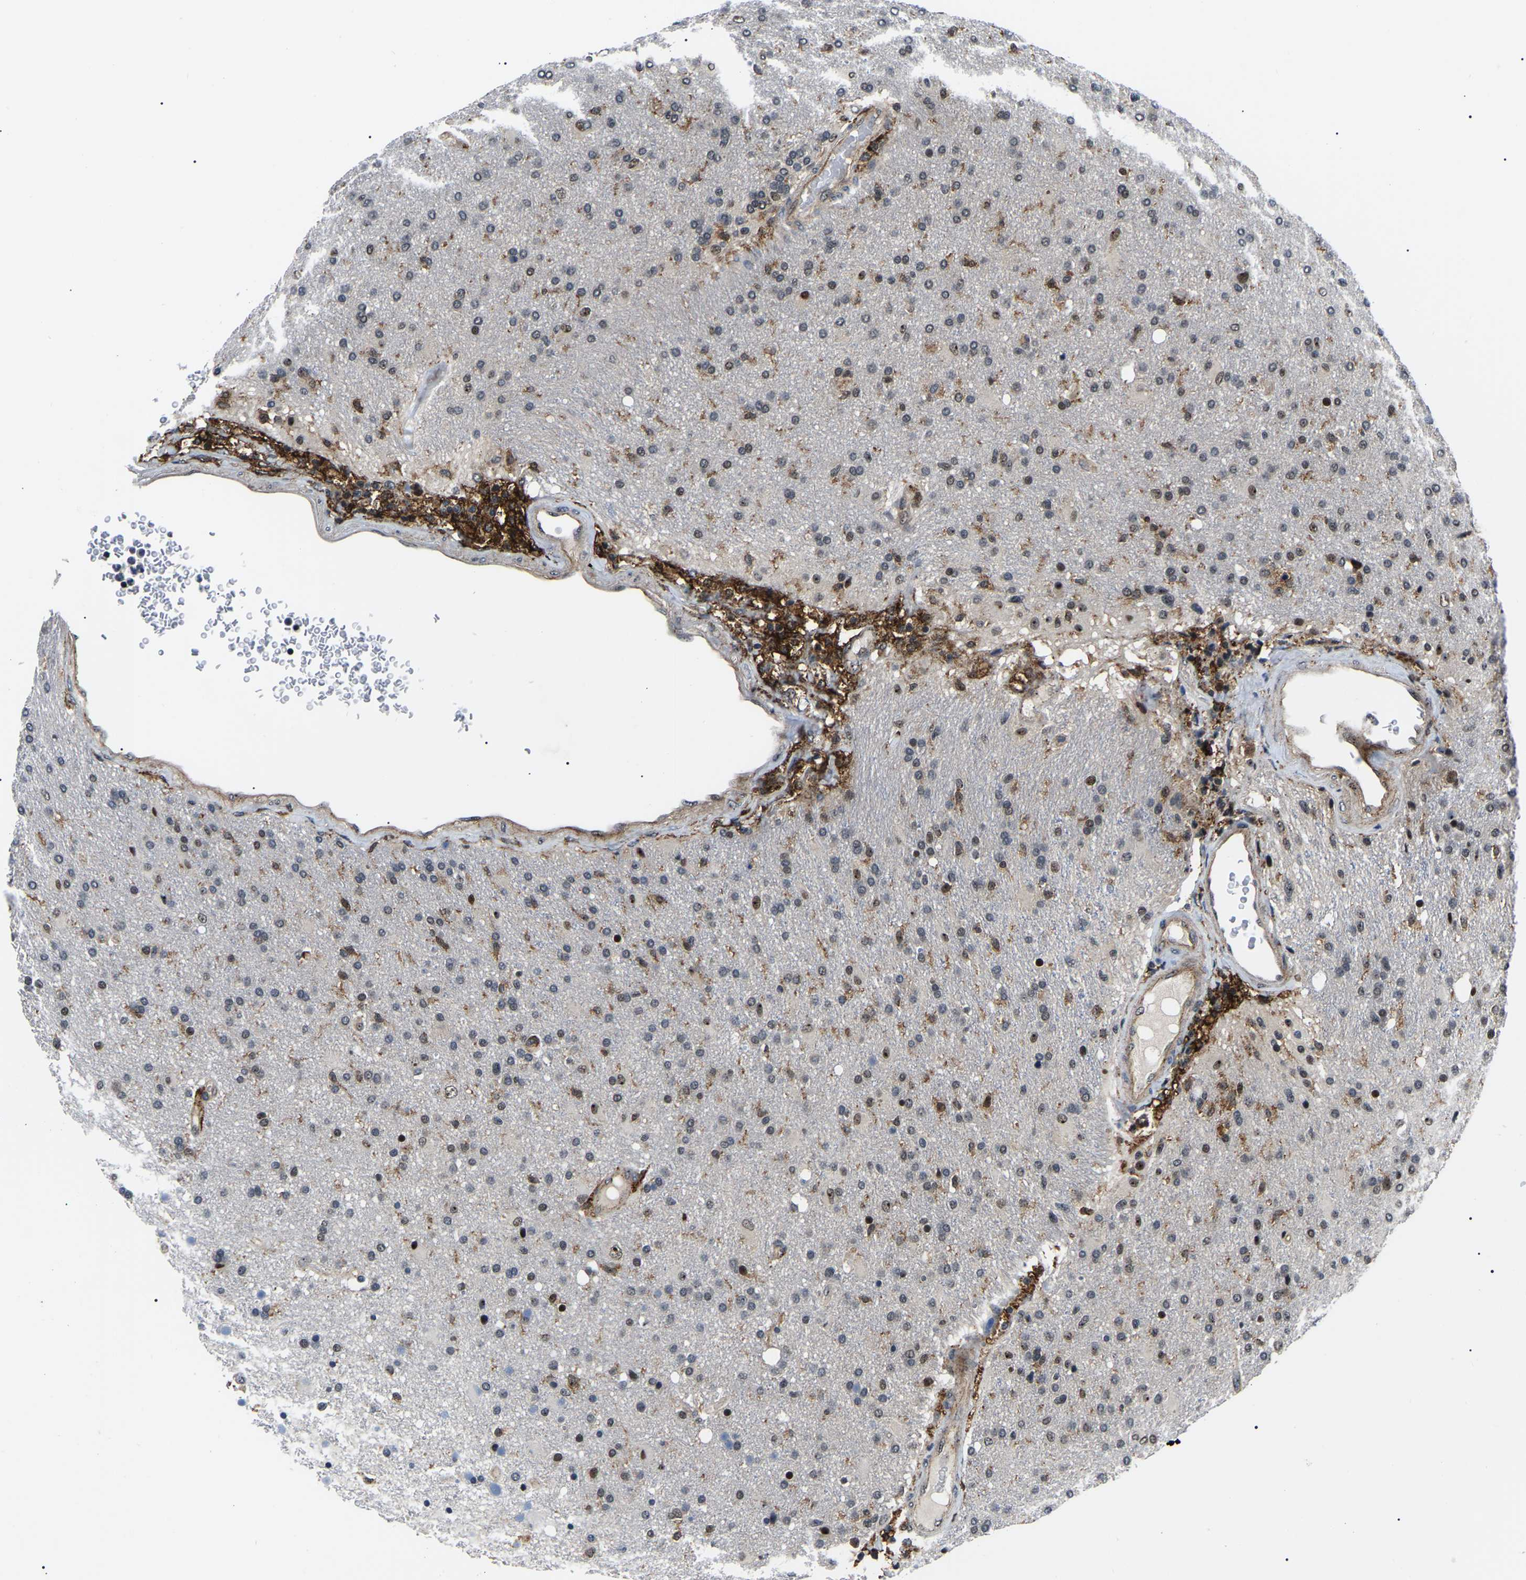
{"staining": {"intensity": "moderate", "quantity": "25%-75%", "location": "nuclear"}, "tissue": "glioma", "cell_type": "Tumor cells", "image_type": "cancer", "snomed": [{"axis": "morphology", "description": "Glioma, malignant, High grade"}, {"axis": "topography", "description": "Brain"}], "caption": "Human high-grade glioma (malignant) stained for a protein (brown) displays moderate nuclear positive staining in approximately 25%-75% of tumor cells.", "gene": "RRP1B", "patient": {"sex": "male", "age": 72}}